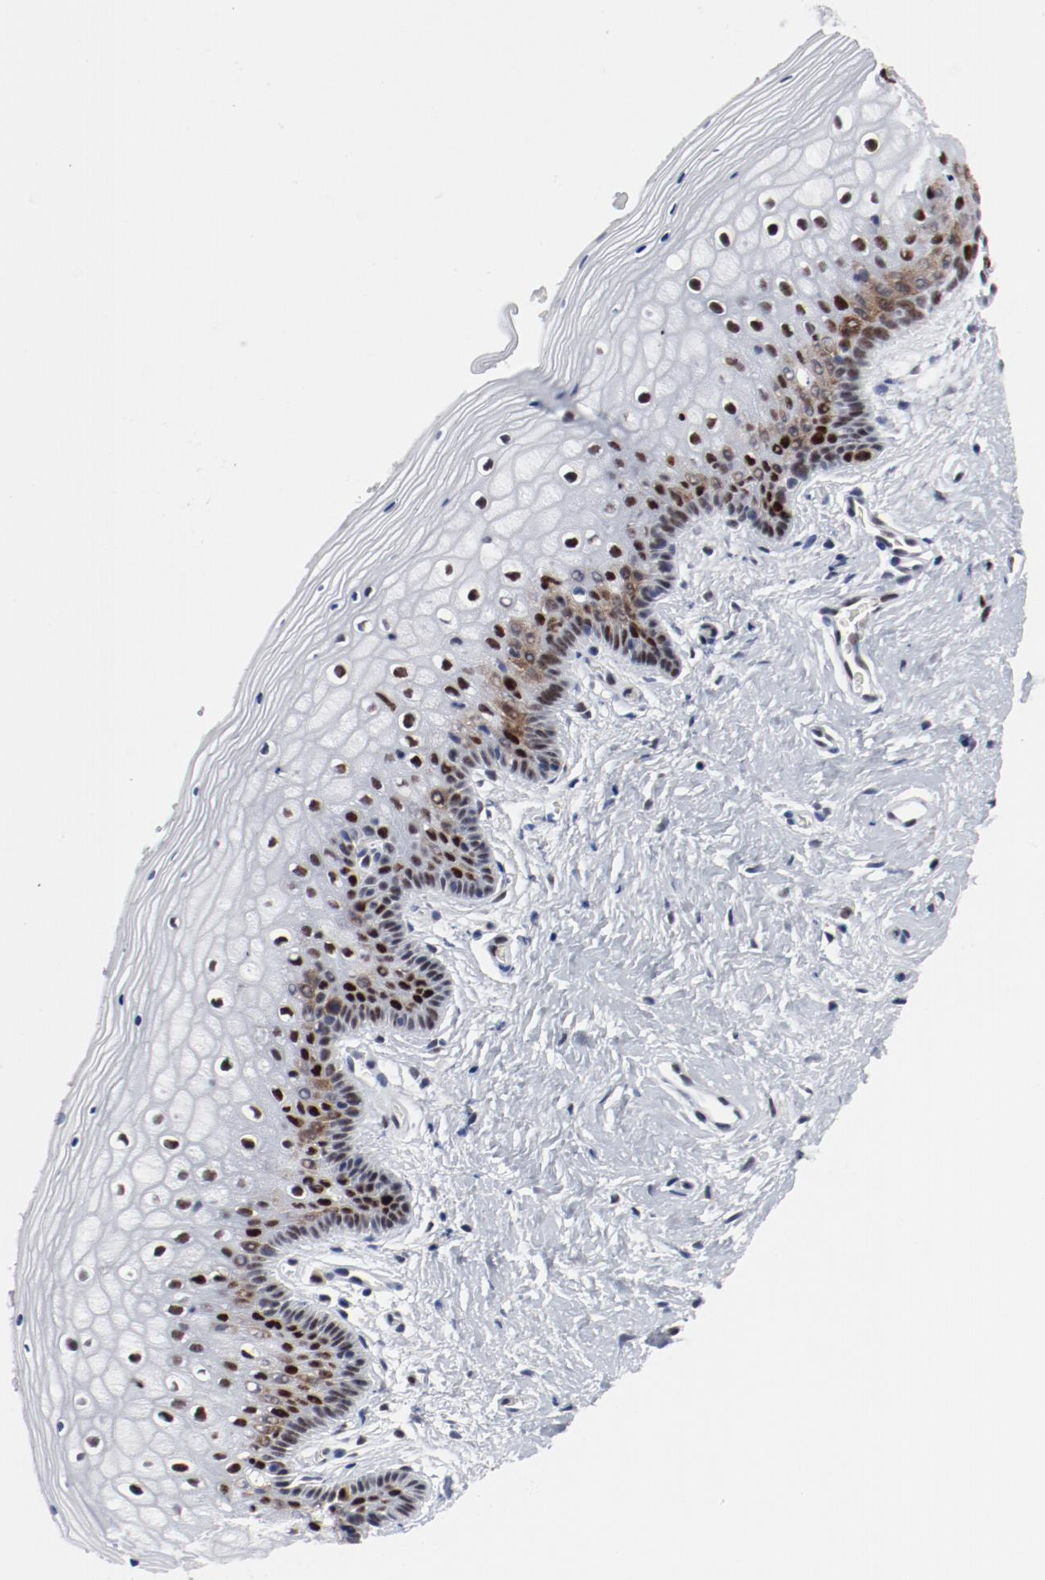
{"staining": {"intensity": "strong", "quantity": "25%-75%", "location": "nuclear"}, "tissue": "vagina", "cell_type": "Squamous epithelial cells", "image_type": "normal", "snomed": [{"axis": "morphology", "description": "Normal tissue, NOS"}, {"axis": "topography", "description": "Vagina"}], "caption": "Immunohistochemistry histopathology image of benign vagina stained for a protein (brown), which reveals high levels of strong nuclear staining in approximately 25%-75% of squamous epithelial cells.", "gene": "POLD1", "patient": {"sex": "female", "age": 46}}